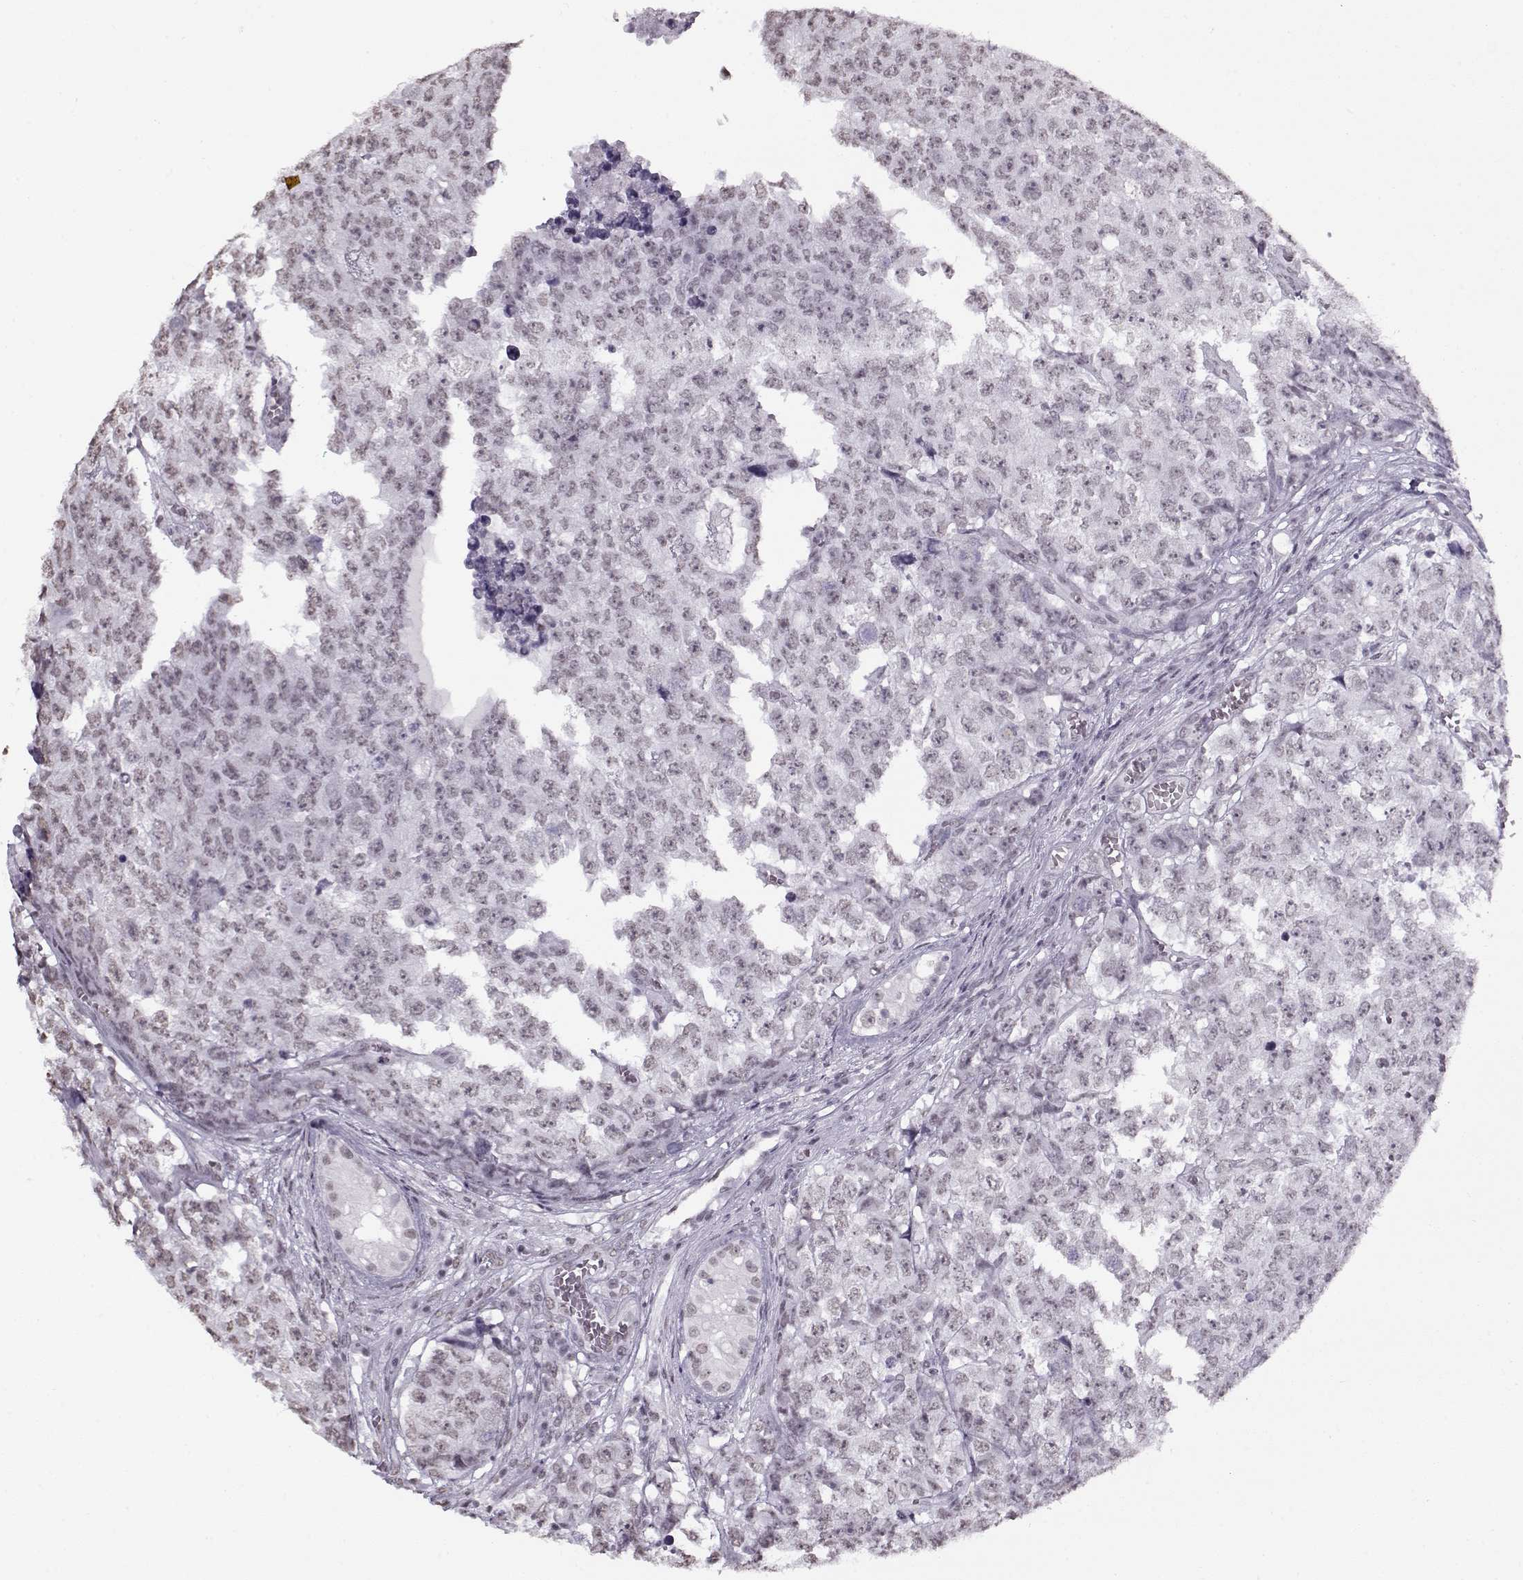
{"staining": {"intensity": "negative", "quantity": "none", "location": "none"}, "tissue": "testis cancer", "cell_type": "Tumor cells", "image_type": "cancer", "snomed": [{"axis": "morphology", "description": "Carcinoma, Embryonal, NOS"}, {"axis": "topography", "description": "Testis"}], "caption": "This is an IHC micrograph of human testis cancer (embryonal carcinoma). There is no positivity in tumor cells.", "gene": "PRMT8", "patient": {"sex": "male", "age": 23}}